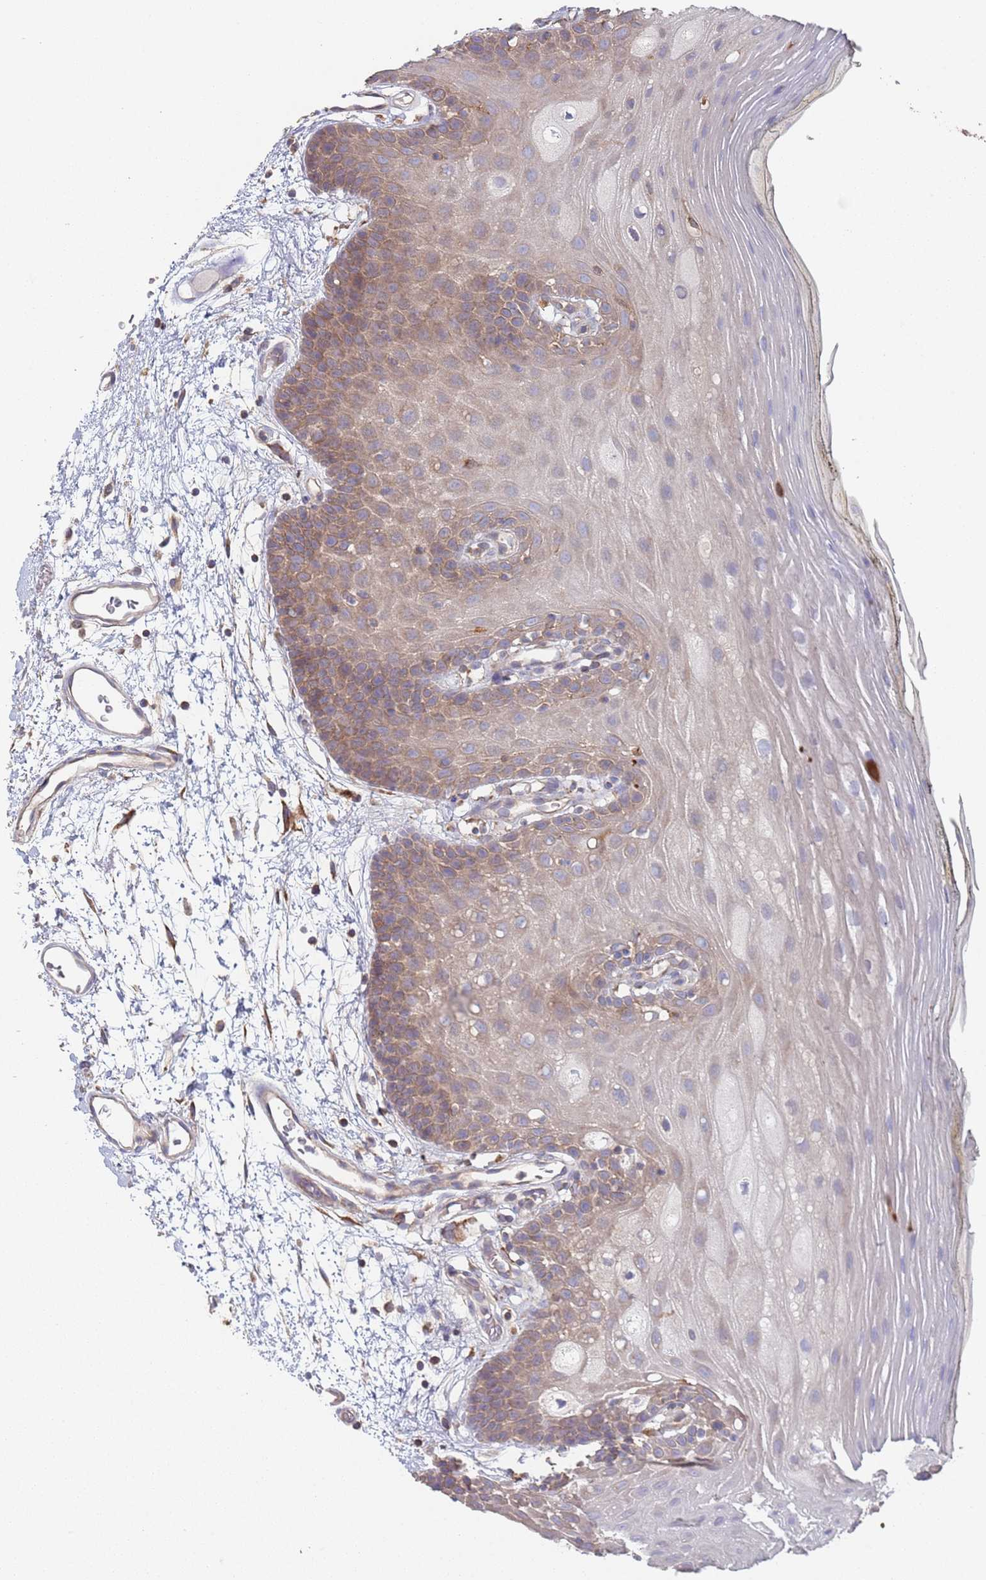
{"staining": {"intensity": "weak", "quantity": "25%-75%", "location": "cytoplasmic/membranous"}, "tissue": "oral mucosa", "cell_type": "Squamous epithelial cells", "image_type": "normal", "snomed": [{"axis": "morphology", "description": "Normal tissue, NOS"}, {"axis": "topography", "description": "Oral tissue"}, {"axis": "topography", "description": "Tounge, NOS"}], "caption": "Weak cytoplasmic/membranous staining is seen in about 25%-75% of squamous epithelial cells in benign oral mucosa. Nuclei are stained in blue.", "gene": "GDI1", "patient": {"sex": "female", "age": 81}}